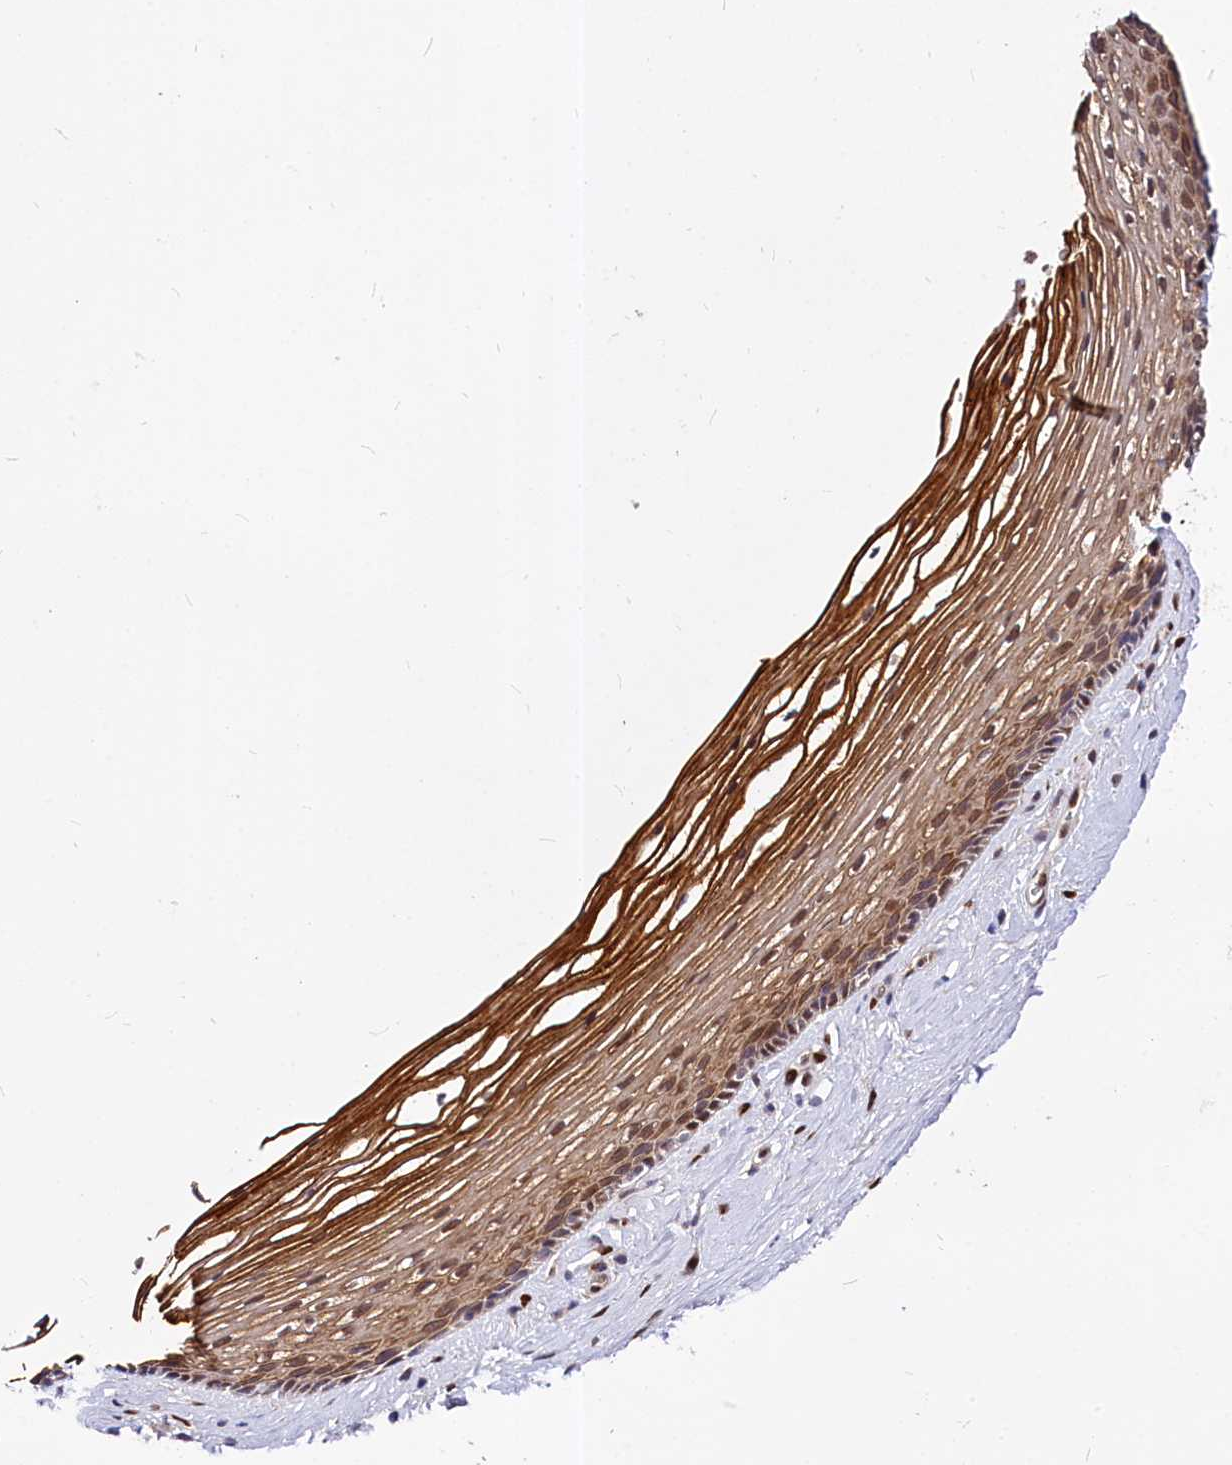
{"staining": {"intensity": "moderate", "quantity": ">75%", "location": "cytoplasmic/membranous,nuclear"}, "tissue": "vagina", "cell_type": "Squamous epithelial cells", "image_type": "normal", "snomed": [{"axis": "morphology", "description": "Normal tissue, NOS"}, {"axis": "topography", "description": "Vagina"}], "caption": "Benign vagina was stained to show a protein in brown. There is medium levels of moderate cytoplasmic/membranous,nuclear expression in approximately >75% of squamous epithelial cells.", "gene": "MAML2", "patient": {"sex": "female", "age": 46}}